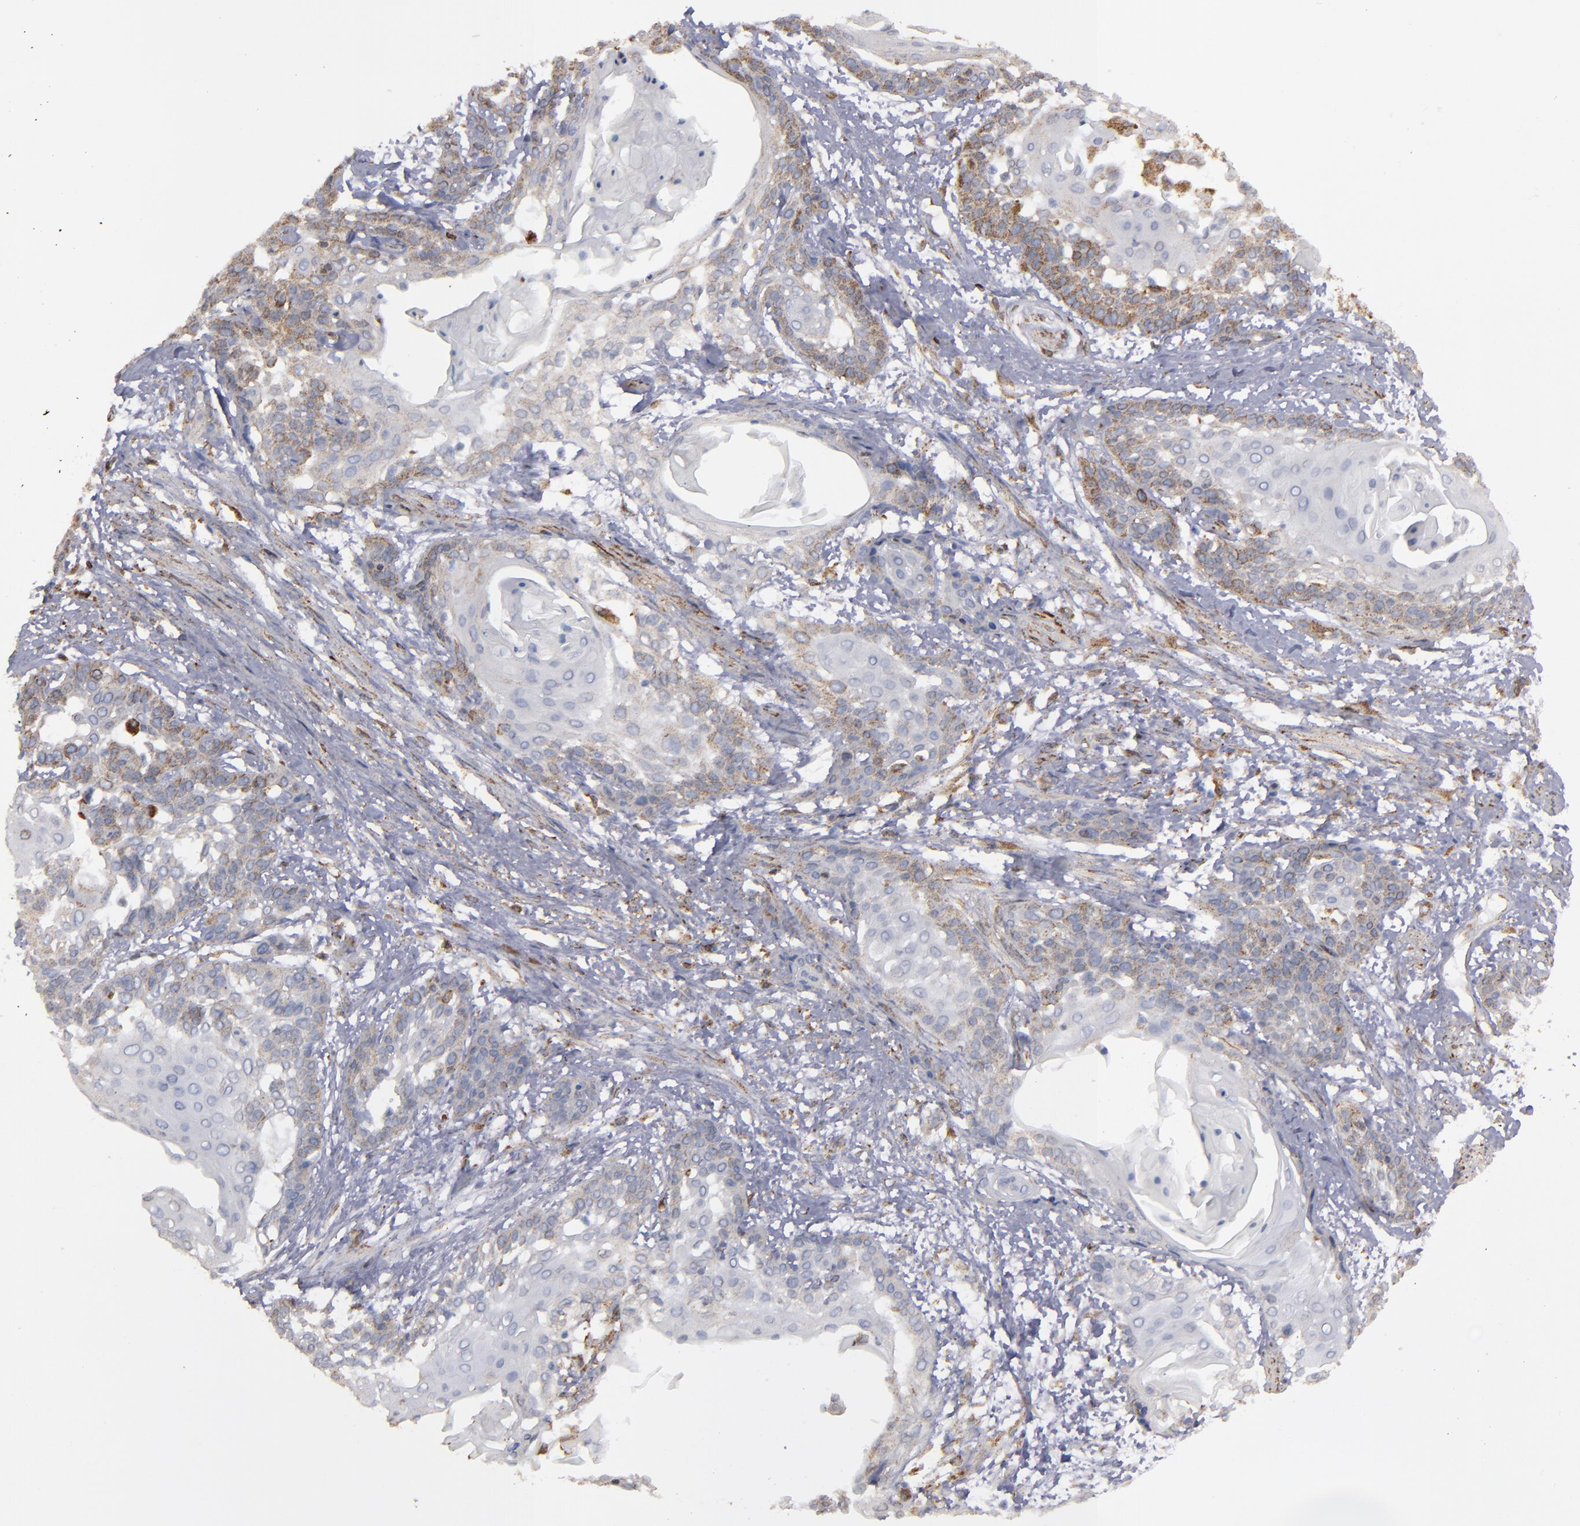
{"staining": {"intensity": "weak", "quantity": "25%-75%", "location": "cytoplasmic/membranous"}, "tissue": "cervical cancer", "cell_type": "Tumor cells", "image_type": "cancer", "snomed": [{"axis": "morphology", "description": "Squamous cell carcinoma, NOS"}, {"axis": "topography", "description": "Cervix"}], "caption": "Immunohistochemistry (IHC) of human cervical cancer (squamous cell carcinoma) exhibits low levels of weak cytoplasmic/membranous staining in approximately 25%-75% of tumor cells.", "gene": "ERLIN2", "patient": {"sex": "female", "age": 57}}